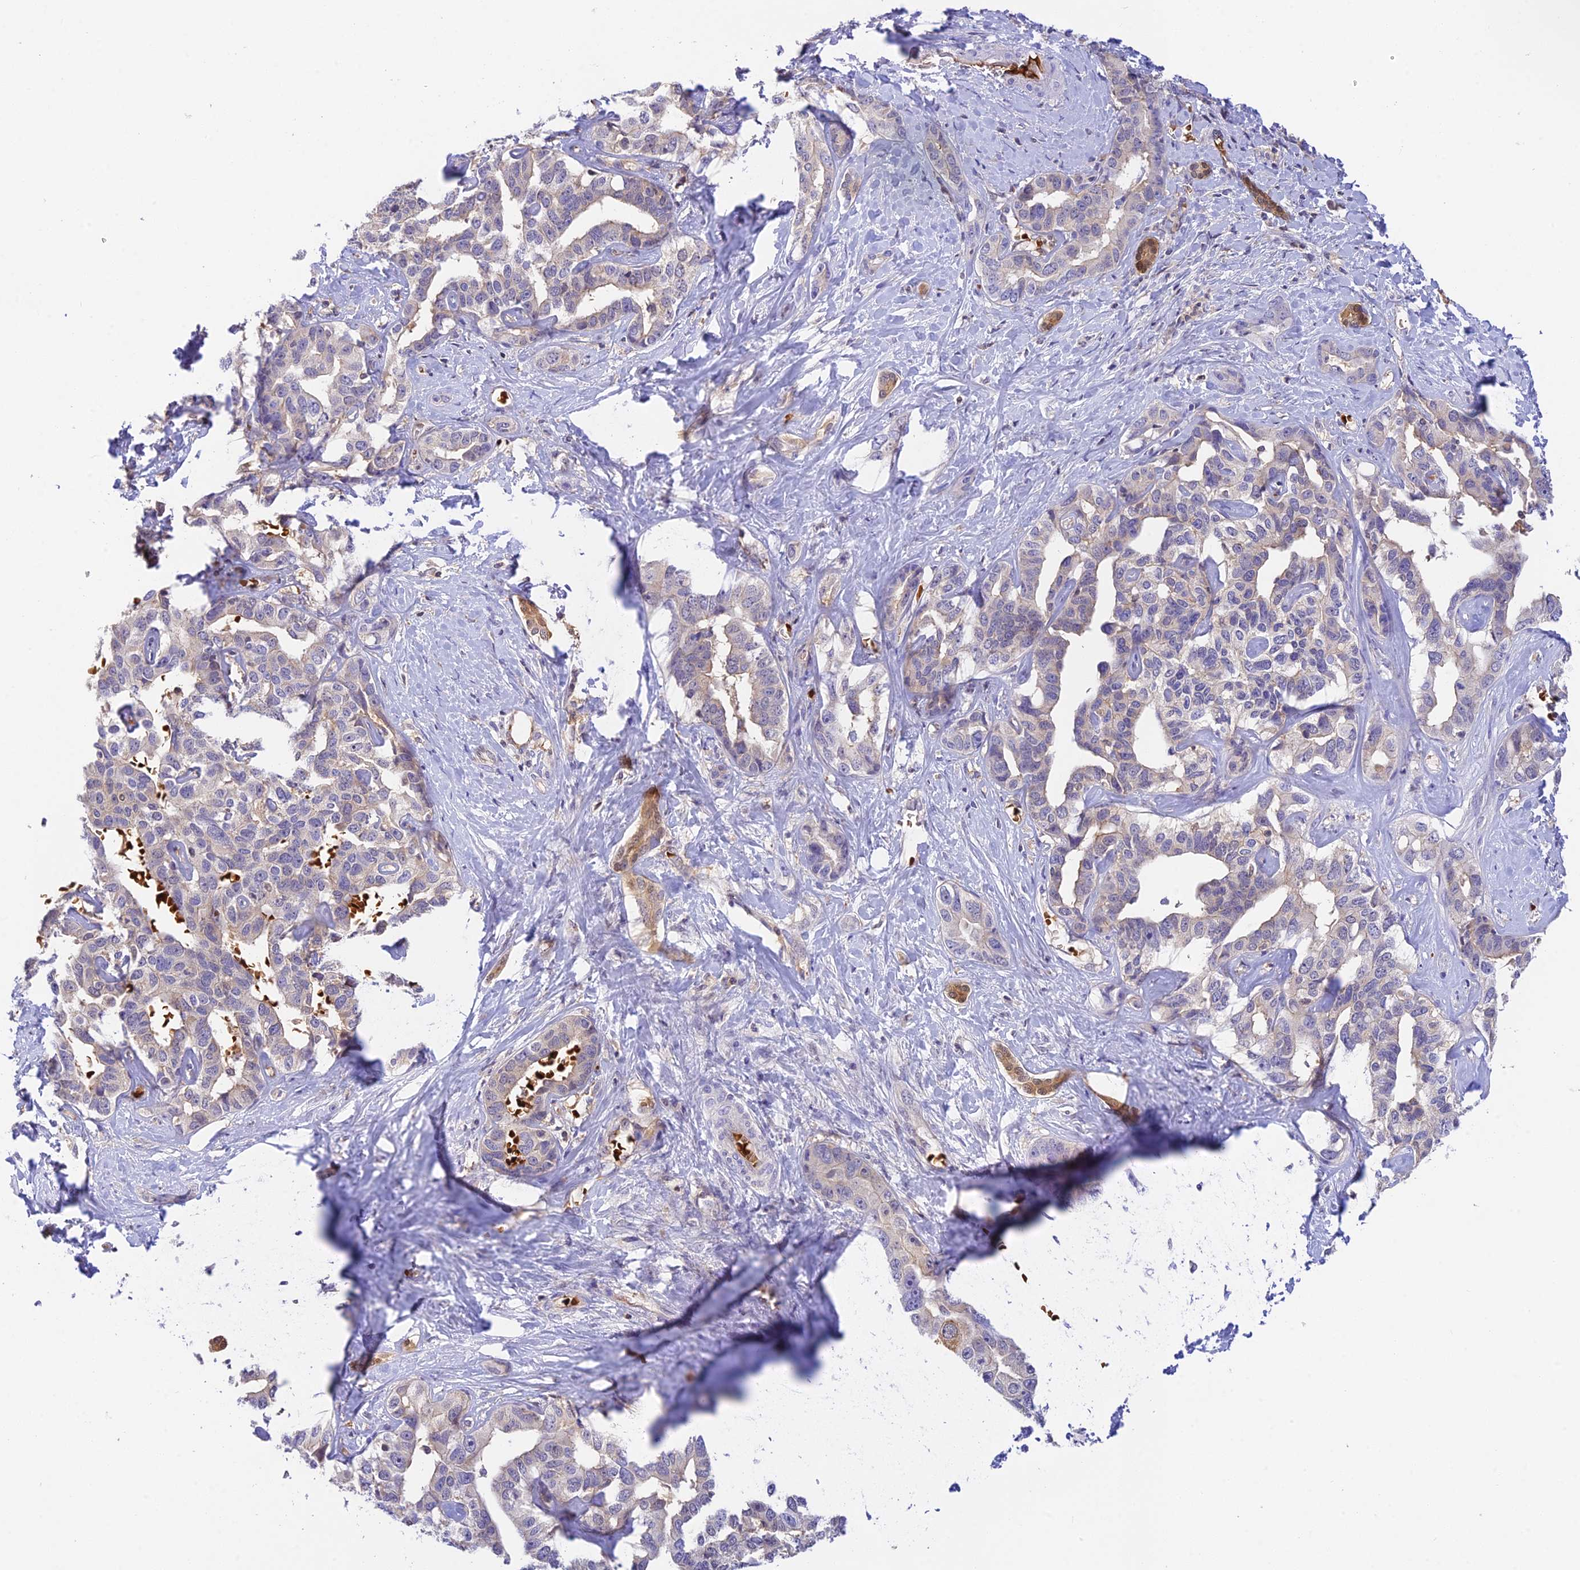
{"staining": {"intensity": "negative", "quantity": "none", "location": "none"}, "tissue": "liver cancer", "cell_type": "Tumor cells", "image_type": "cancer", "snomed": [{"axis": "morphology", "description": "Cholangiocarcinoma"}, {"axis": "topography", "description": "Liver"}], "caption": "Tumor cells are negative for brown protein staining in liver cancer (cholangiocarcinoma). (Immunohistochemistry, brightfield microscopy, high magnification).", "gene": "HDHD2", "patient": {"sex": "male", "age": 59}}